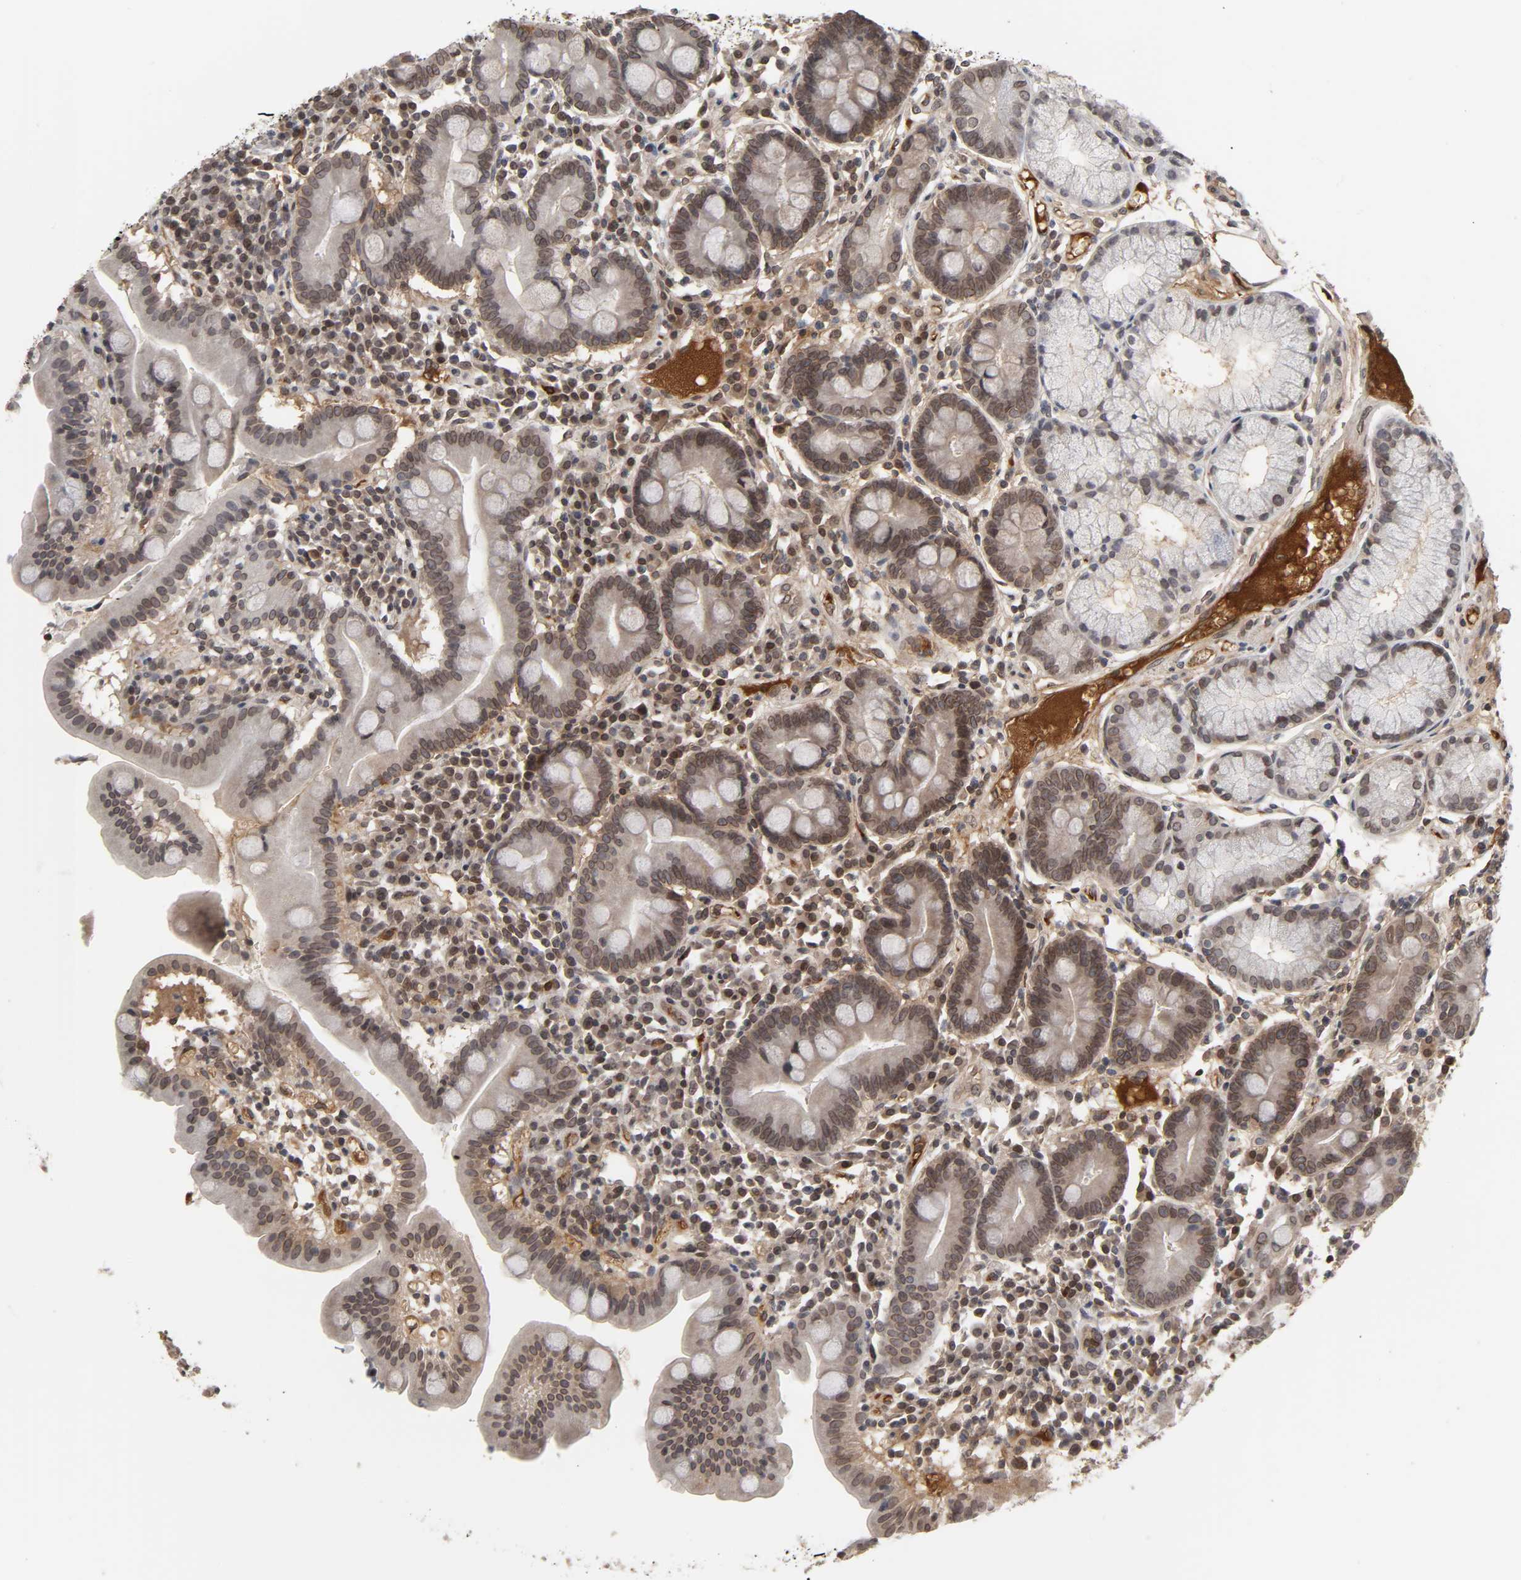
{"staining": {"intensity": "moderate", "quantity": ">75%", "location": "cytoplasmic/membranous,nuclear"}, "tissue": "duodenum", "cell_type": "Glandular cells", "image_type": "normal", "snomed": [{"axis": "morphology", "description": "Normal tissue, NOS"}, {"axis": "topography", "description": "Duodenum"}], "caption": "Immunohistochemical staining of benign human duodenum demonstrates medium levels of moderate cytoplasmic/membranous,nuclear positivity in about >75% of glandular cells. (DAB IHC, brown staining for protein, blue staining for nuclei).", "gene": "CPN2", "patient": {"sex": "male", "age": 50}}